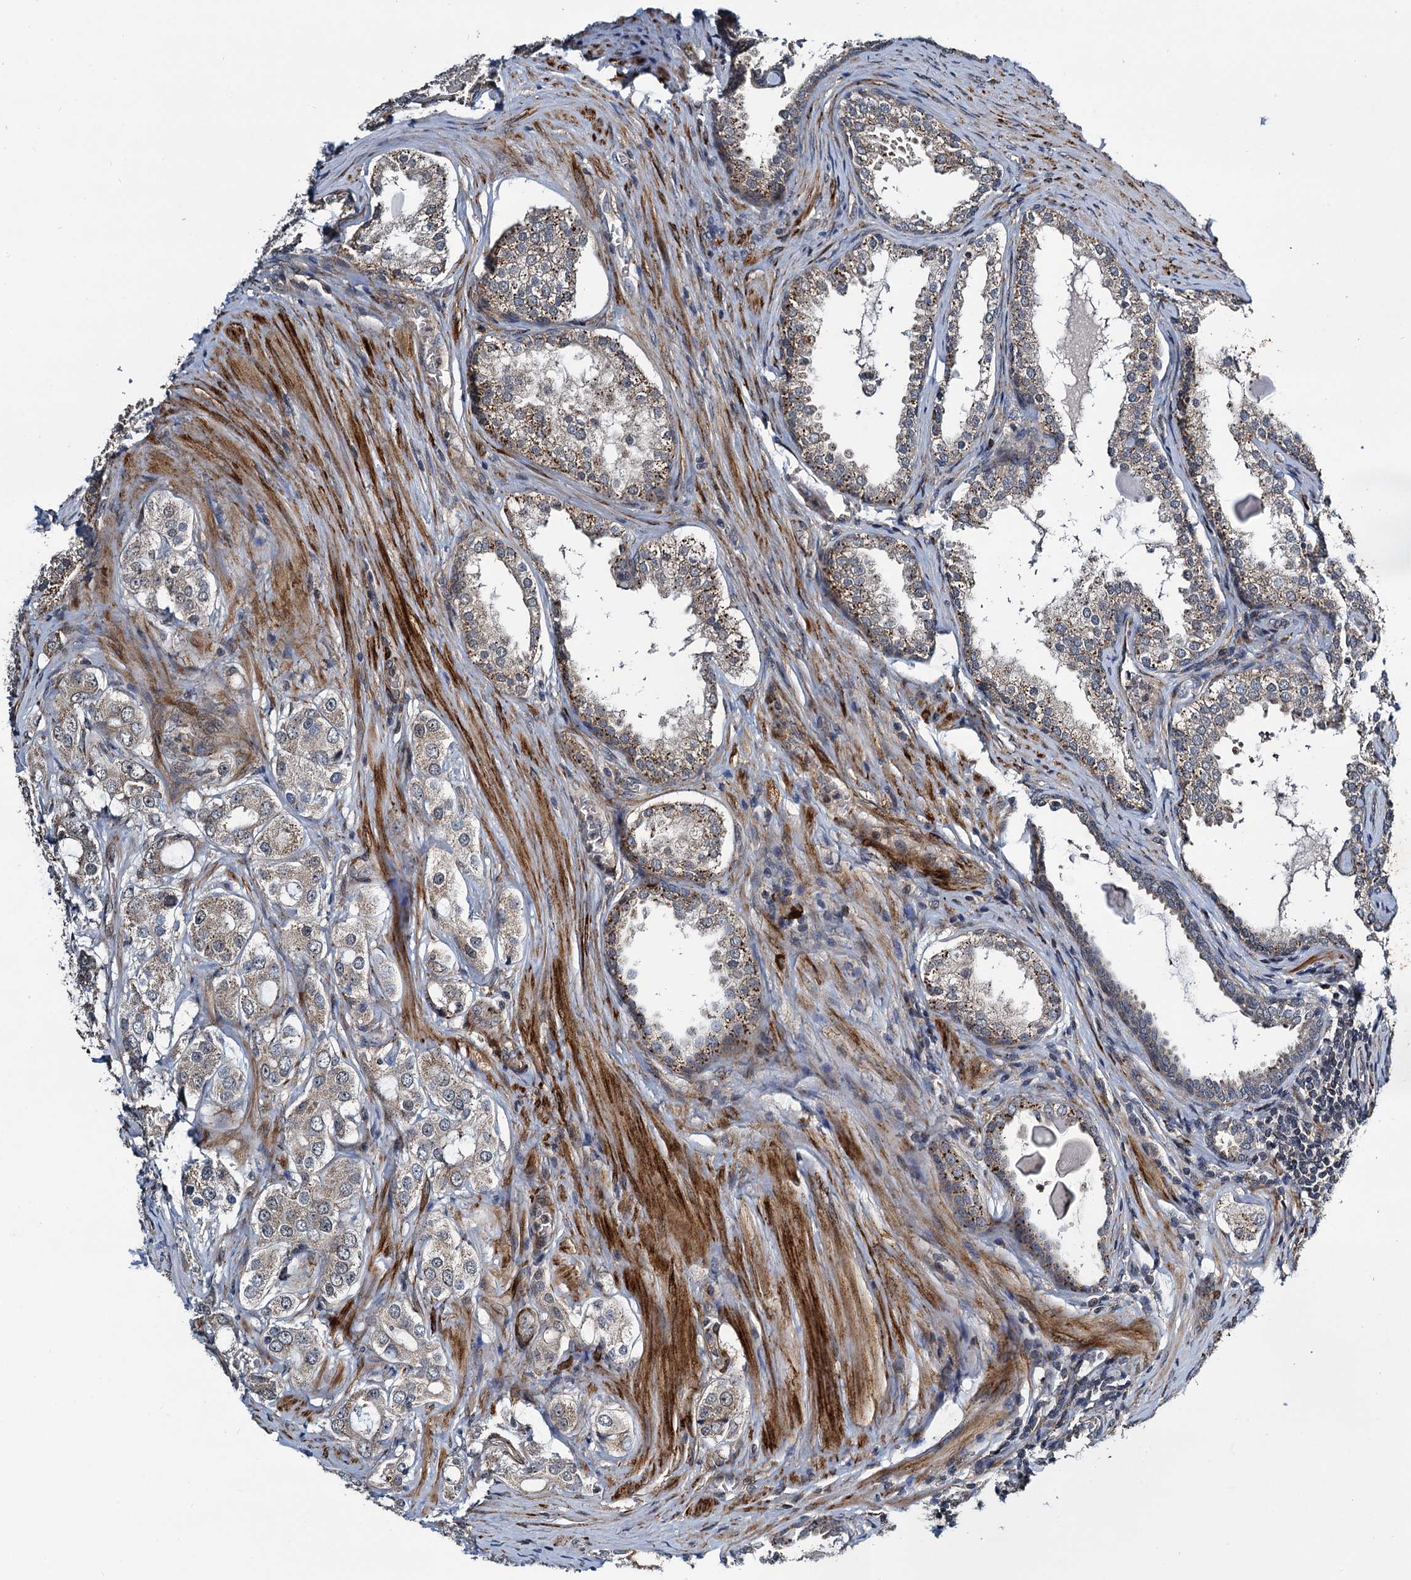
{"staining": {"intensity": "weak", "quantity": ">75%", "location": "cytoplasmic/membranous"}, "tissue": "prostate cancer", "cell_type": "Tumor cells", "image_type": "cancer", "snomed": [{"axis": "morphology", "description": "Adenocarcinoma, High grade"}, {"axis": "topography", "description": "Prostate"}], "caption": "The histopathology image shows staining of high-grade adenocarcinoma (prostate), revealing weak cytoplasmic/membranous protein expression (brown color) within tumor cells.", "gene": "ARHGAP42", "patient": {"sex": "male", "age": 63}}